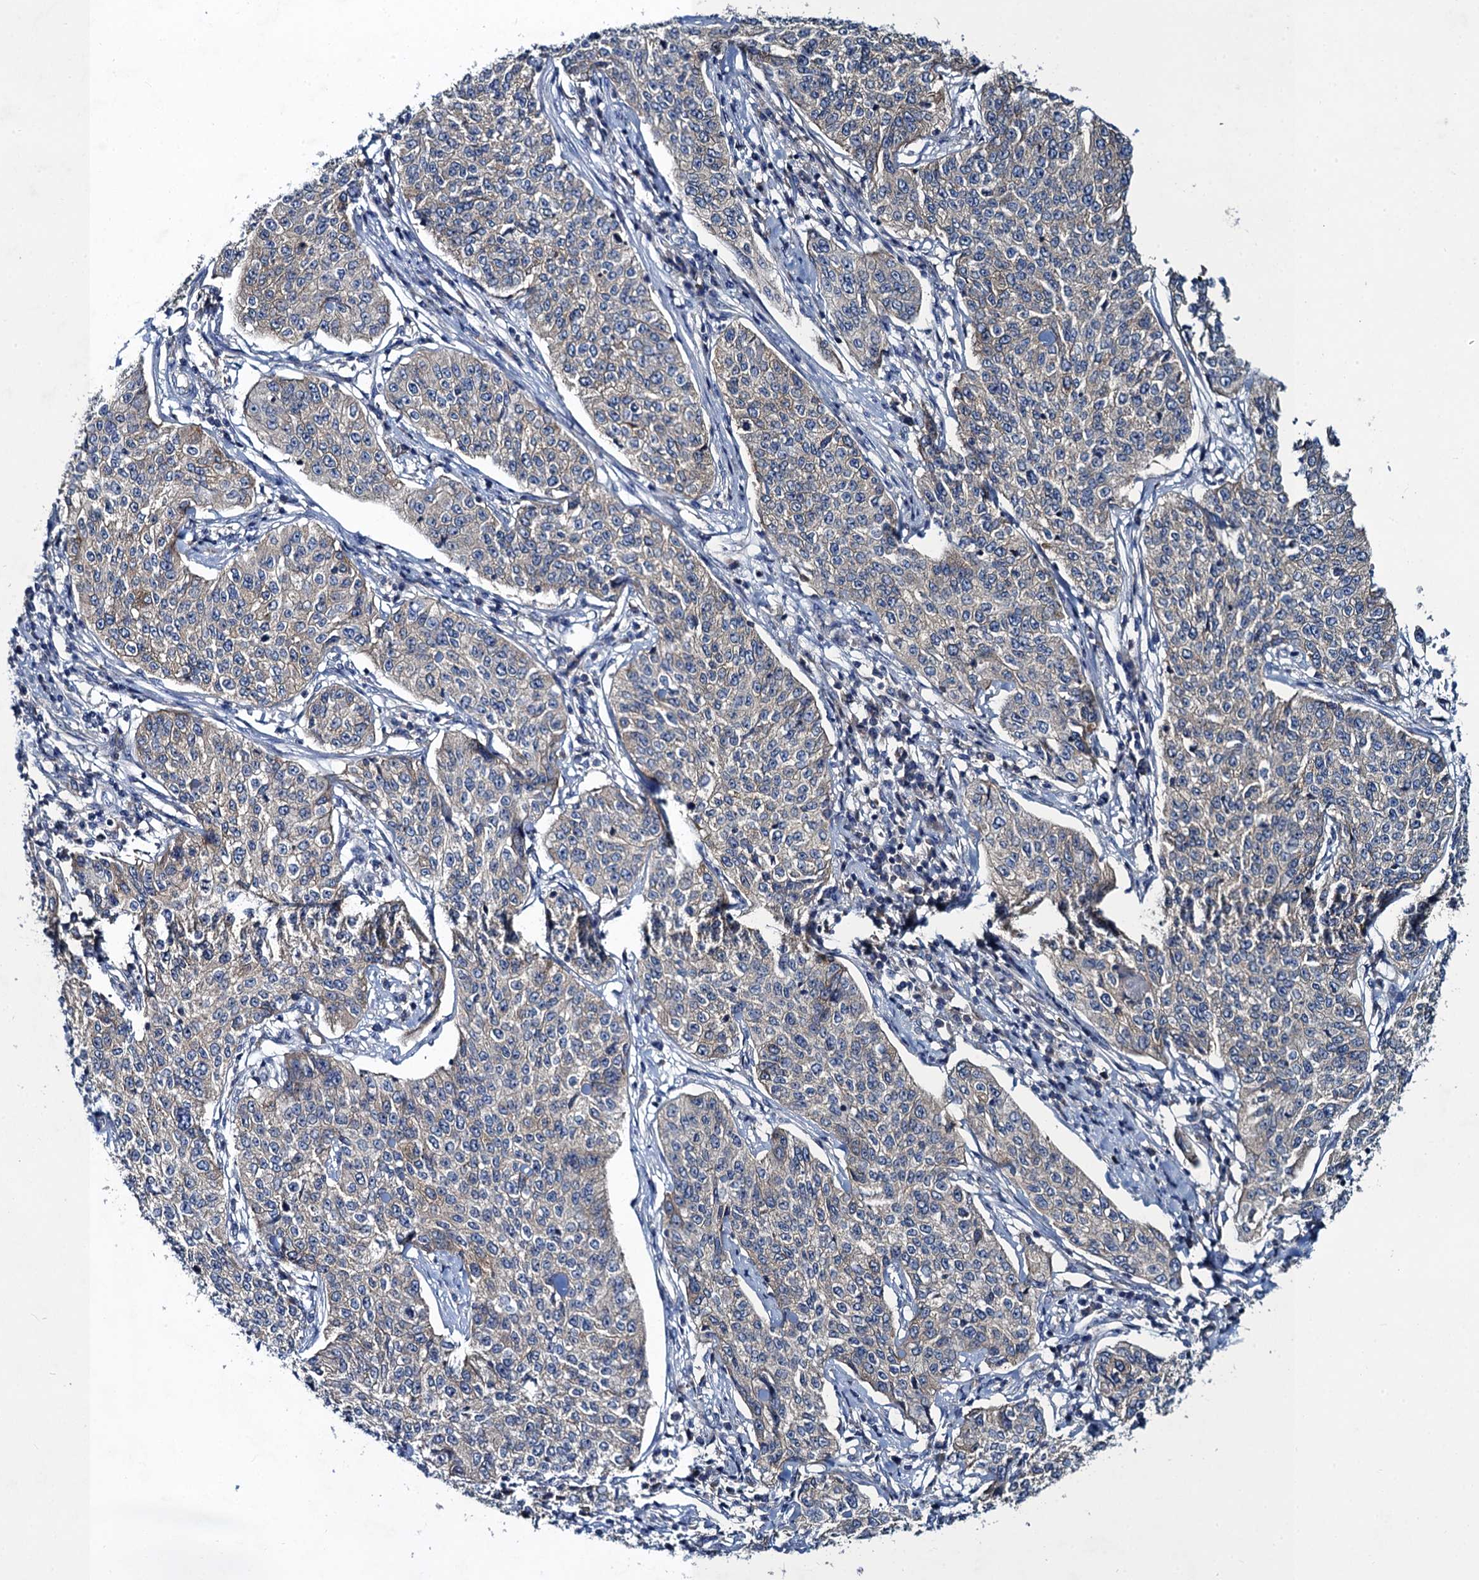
{"staining": {"intensity": "negative", "quantity": "none", "location": "none"}, "tissue": "cervical cancer", "cell_type": "Tumor cells", "image_type": "cancer", "snomed": [{"axis": "morphology", "description": "Squamous cell carcinoma, NOS"}, {"axis": "topography", "description": "Cervix"}], "caption": "An image of cervical squamous cell carcinoma stained for a protein reveals no brown staining in tumor cells. (DAB IHC visualized using brightfield microscopy, high magnification).", "gene": "SNAP29", "patient": {"sex": "female", "age": 35}}